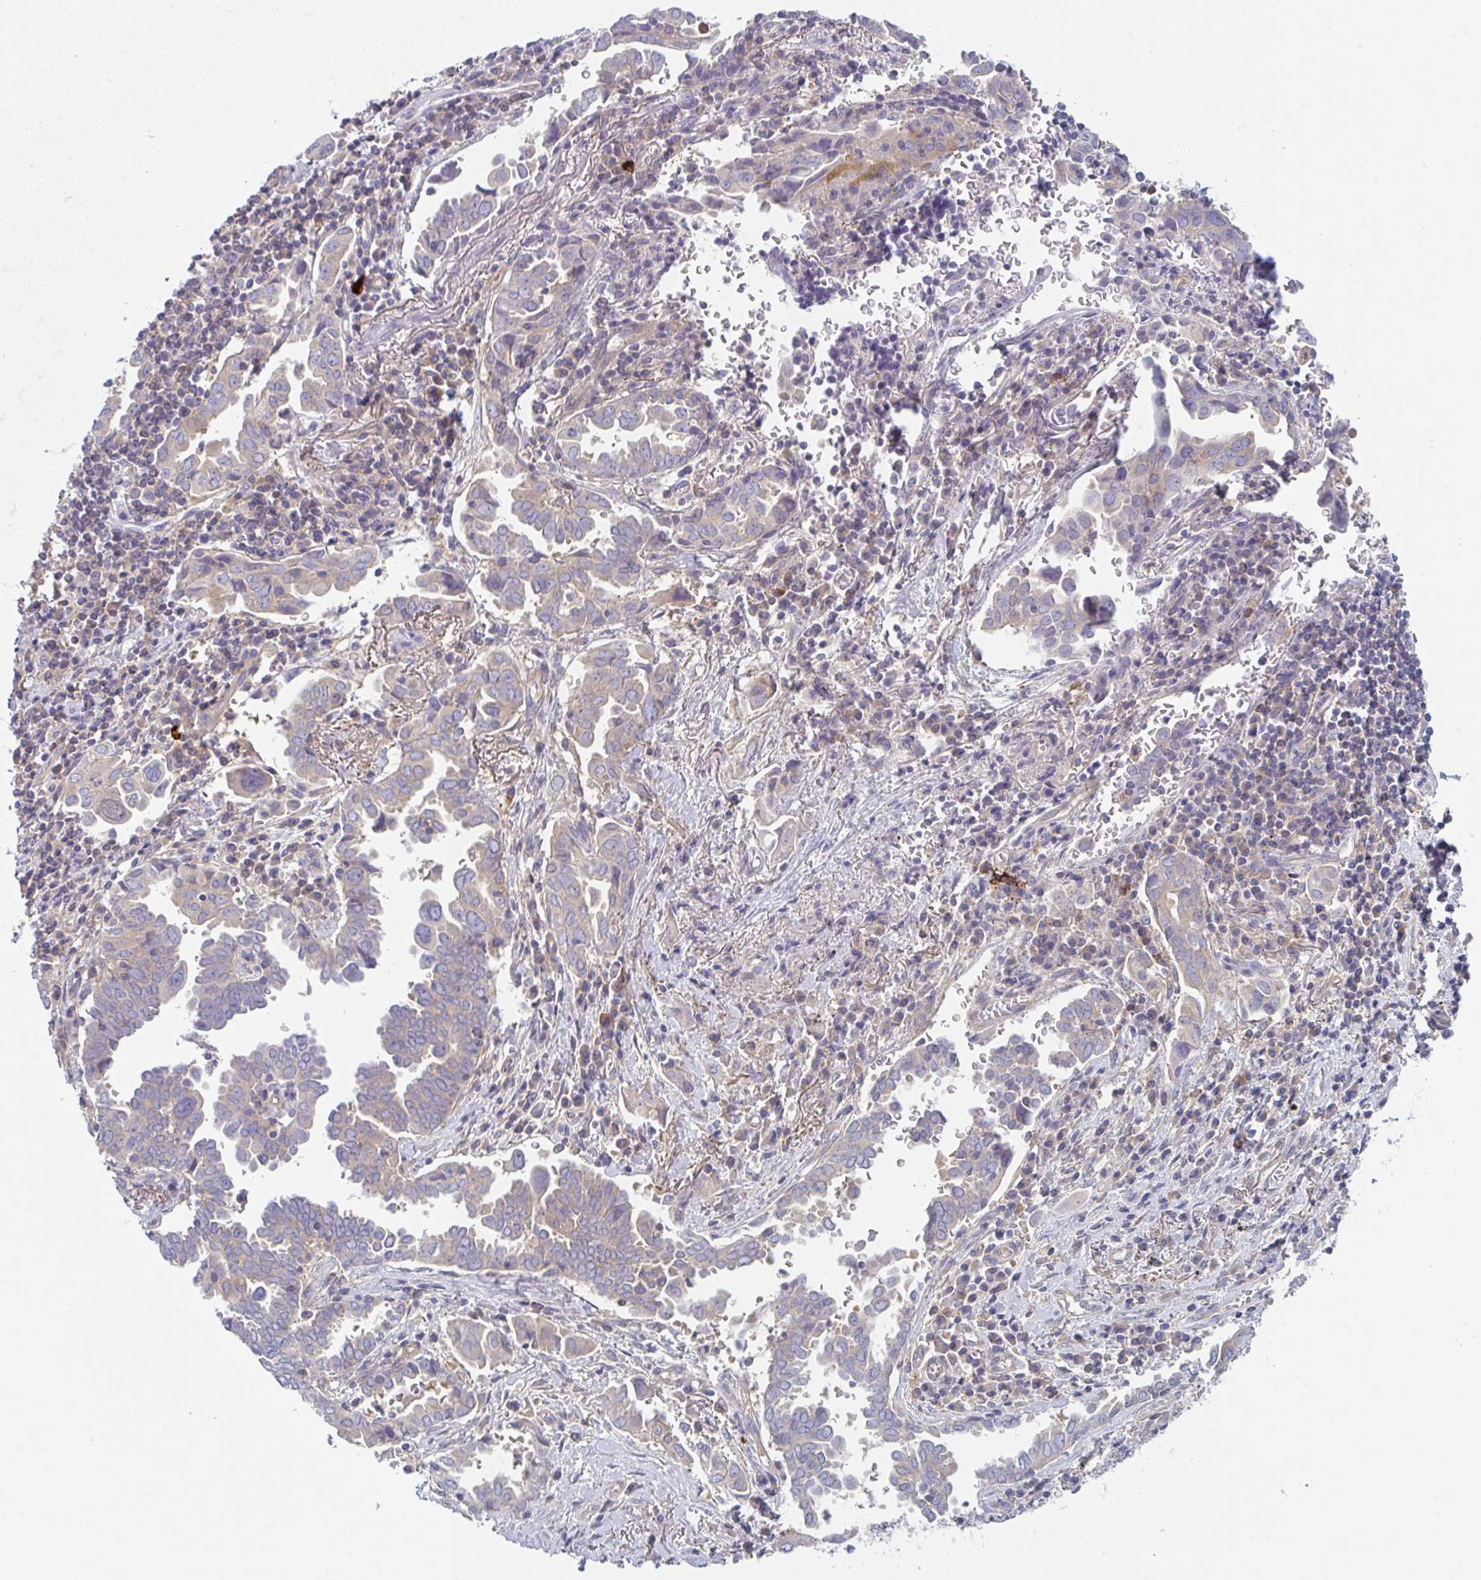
{"staining": {"intensity": "weak", "quantity": "<25%", "location": "cytoplasmic/membranous"}, "tissue": "lung cancer", "cell_type": "Tumor cells", "image_type": "cancer", "snomed": [{"axis": "morphology", "description": "Adenocarcinoma, NOS"}, {"axis": "topography", "description": "Lung"}], "caption": "Immunohistochemistry (IHC) of lung cancer shows no positivity in tumor cells.", "gene": "AMPD2", "patient": {"sex": "male", "age": 76}}